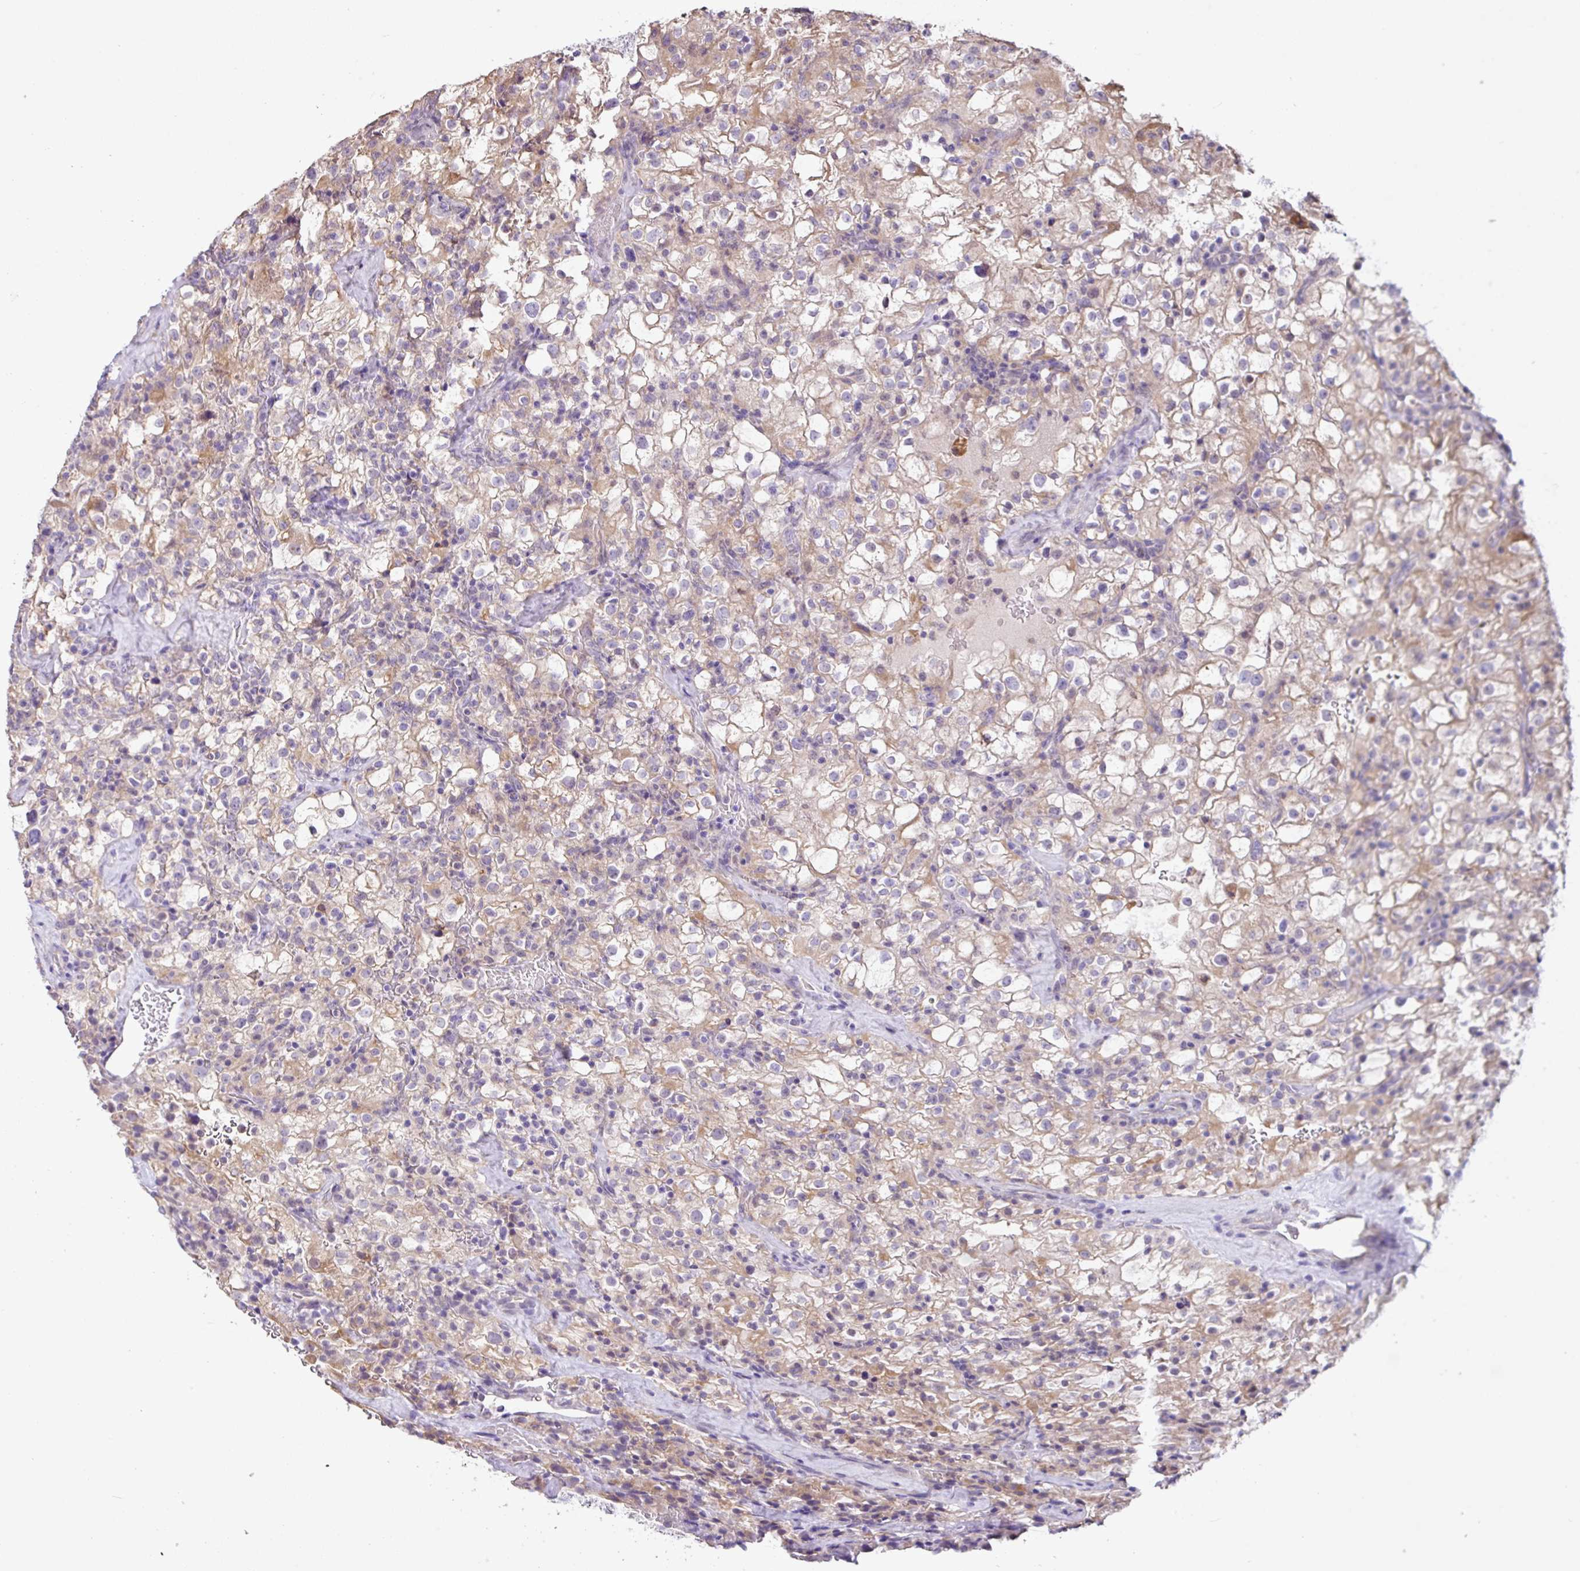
{"staining": {"intensity": "moderate", "quantity": "25%-75%", "location": "cytoplasmic/membranous"}, "tissue": "renal cancer", "cell_type": "Tumor cells", "image_type": "cancer", "snomed": [{"axis": "morphology", "description": "Adenocarcinoma, NOS"}, {"axis": "topography", "description": "Kidney"}], "caption": "High-power microscopy captured an IHC photomicrograph of renal cancer, revealing moderate cytoplasmic/membranous positivity in about 25%-75% of tumor cells.", "gene": "ZG16", "patient": {"sex": "female", "age": 74}}